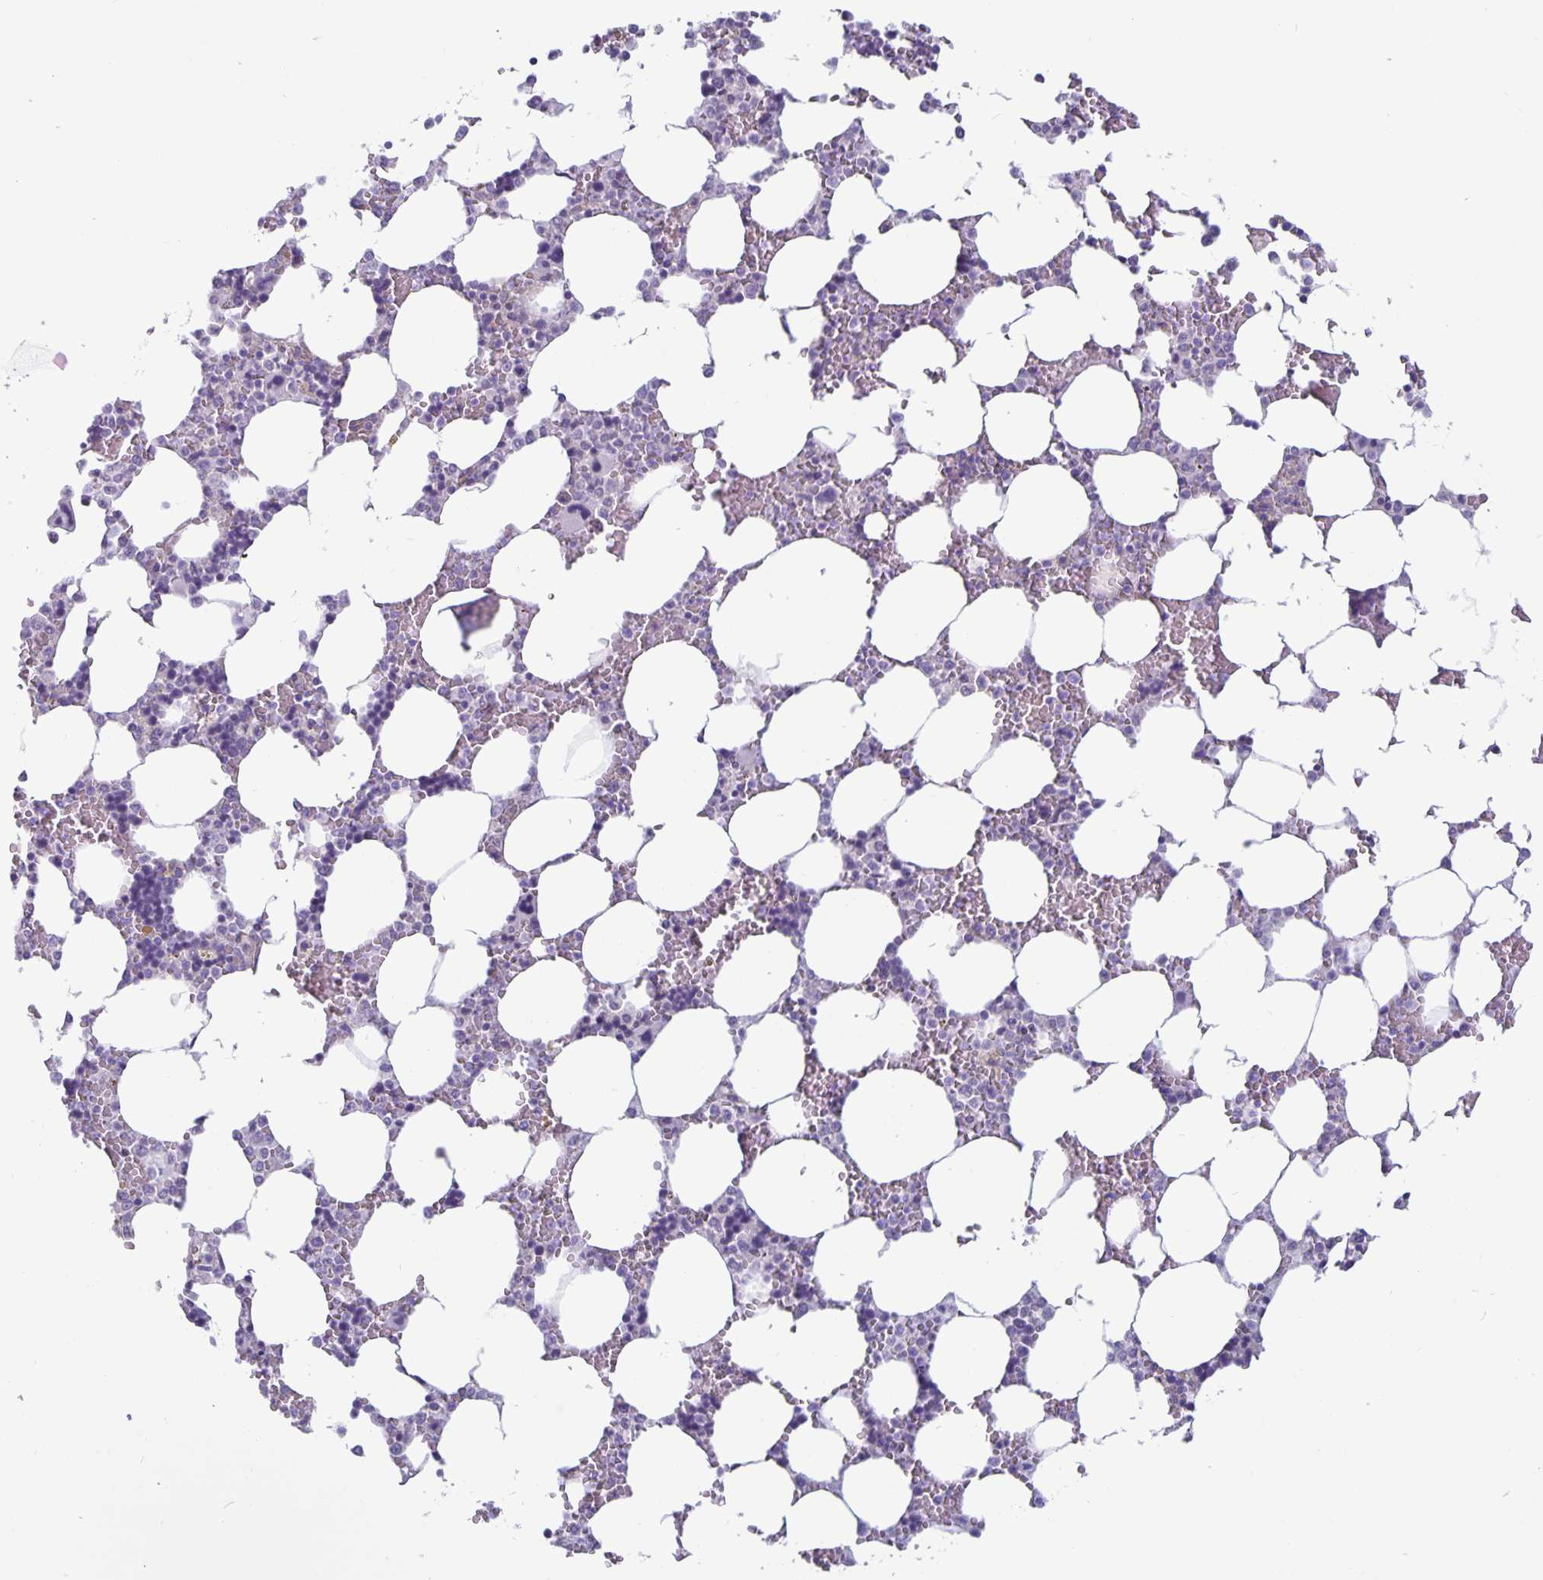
{"staining": {"intensity": "negative", "quantity": "none", "location": "none"}, "tissue": "bone marrow", "cell_type": "Hematopoietic cells", "image_type": "normal", "snomed": [{"axis": "morphology", "description": "Normal tissue, NOS"}, {"axis": "topography", "description": "Bone marrow"}], "caption": "Hematopoietic cells are negative for protein expression in normal human bone marrow. (DAB (3,3'-diaminobenzidine) immunohistochemistry (IHC), high magnification).", "gene": "PLCB3", "patient": {"sex": "male", "age": 64}}